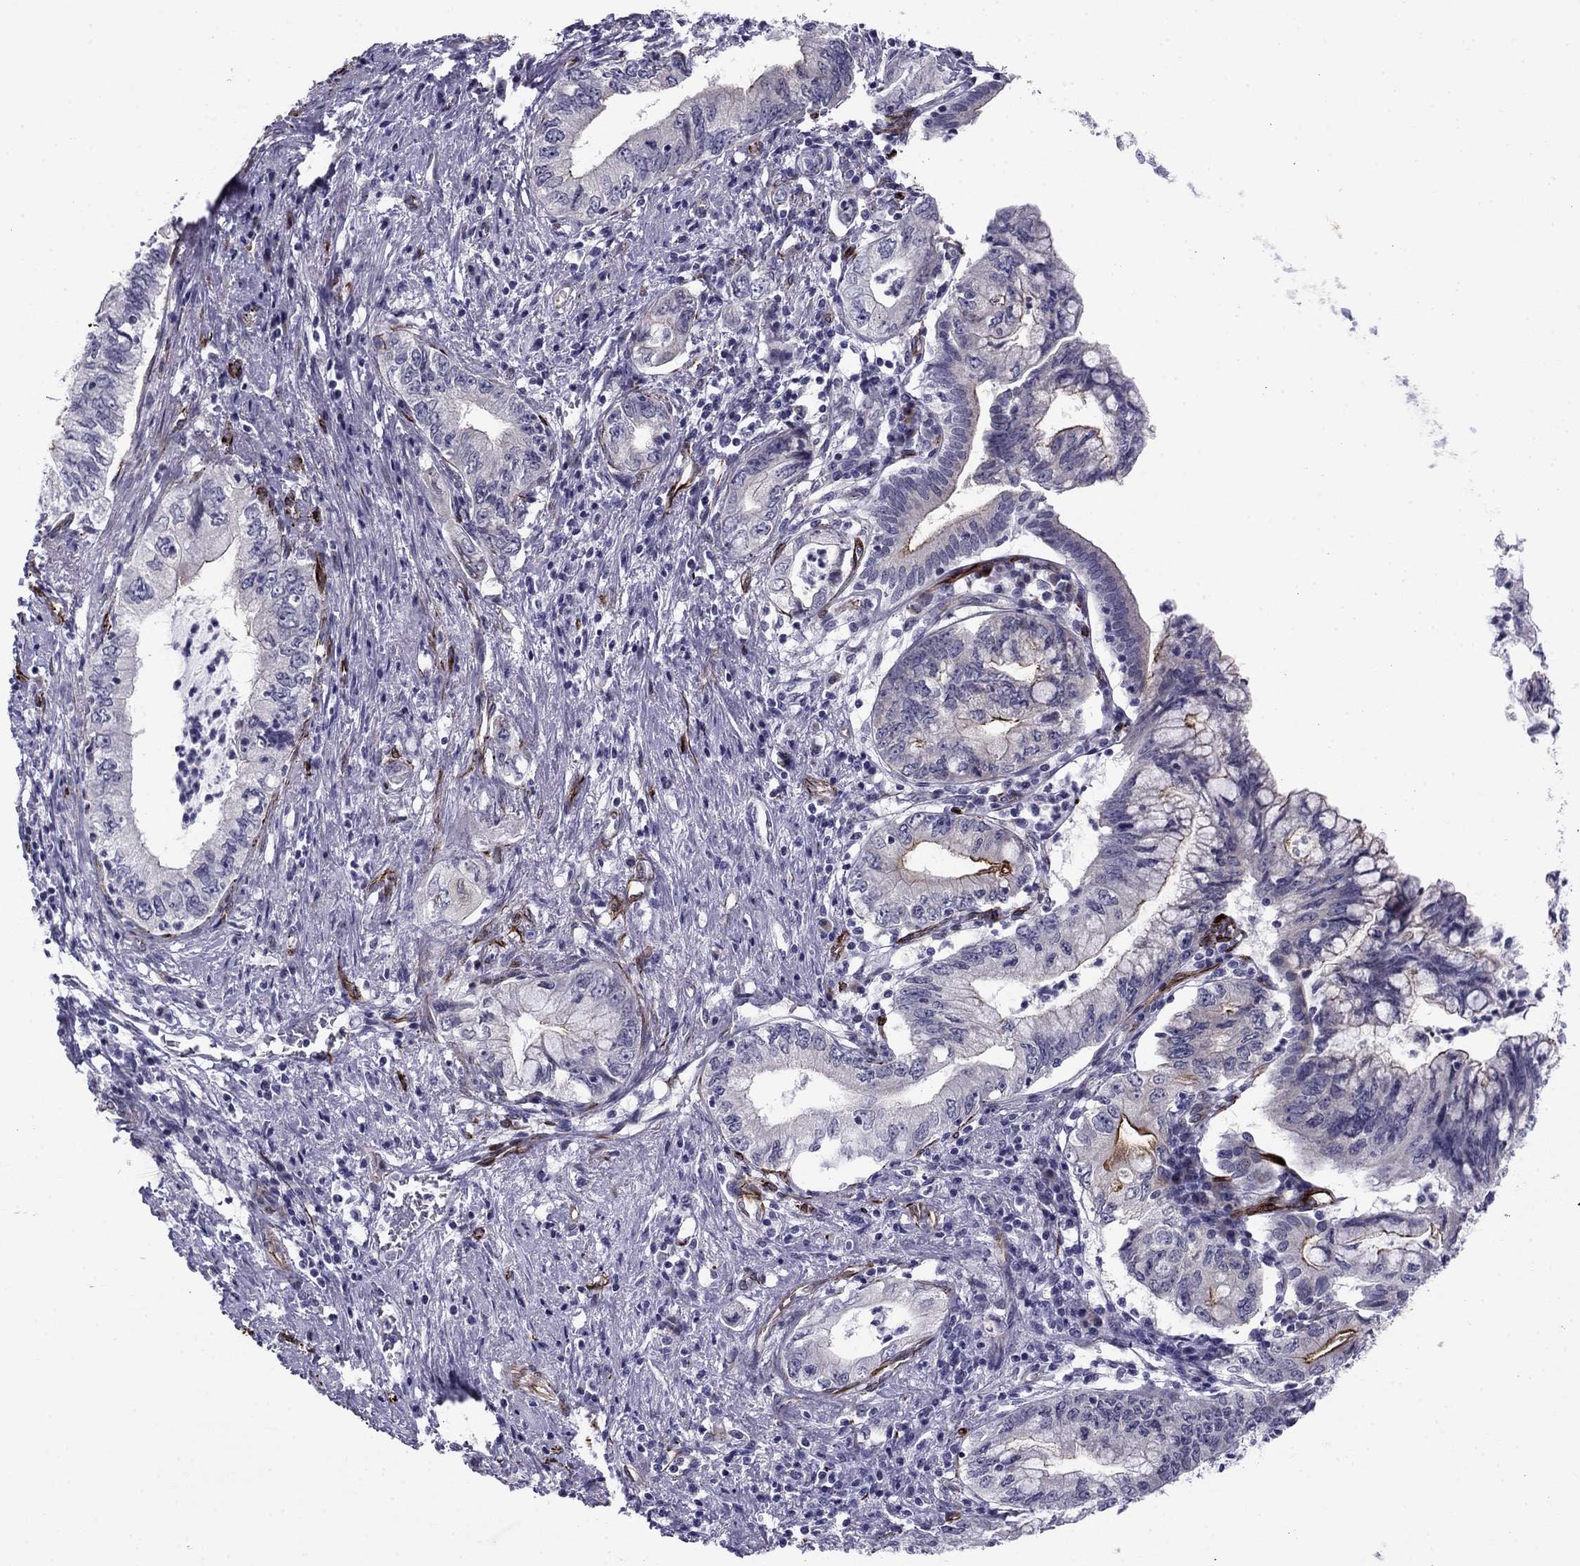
{"staining": {"intensity": "moderate", "quantity": "<25%", "location": "cytoplasmic/membranous"}, "tissue": "pancreatic cancer", "cell_type": "Tumor cells", "image_type": "cancer", "snomed": [{"axis": "morphology", "description": "Adenocarcinoma, NOS"}, {"axis": "topography", "description": "Pancreas"}], "caption": "This is an image of immunohistochemistry staining of pancreatic cancer (adenocarcinoma), which shows moderate expression in the cytoplasmic/membranous of tumor cells.", "gene": "ANKS4B", "patient": {"sex": "female", "age": 73}}